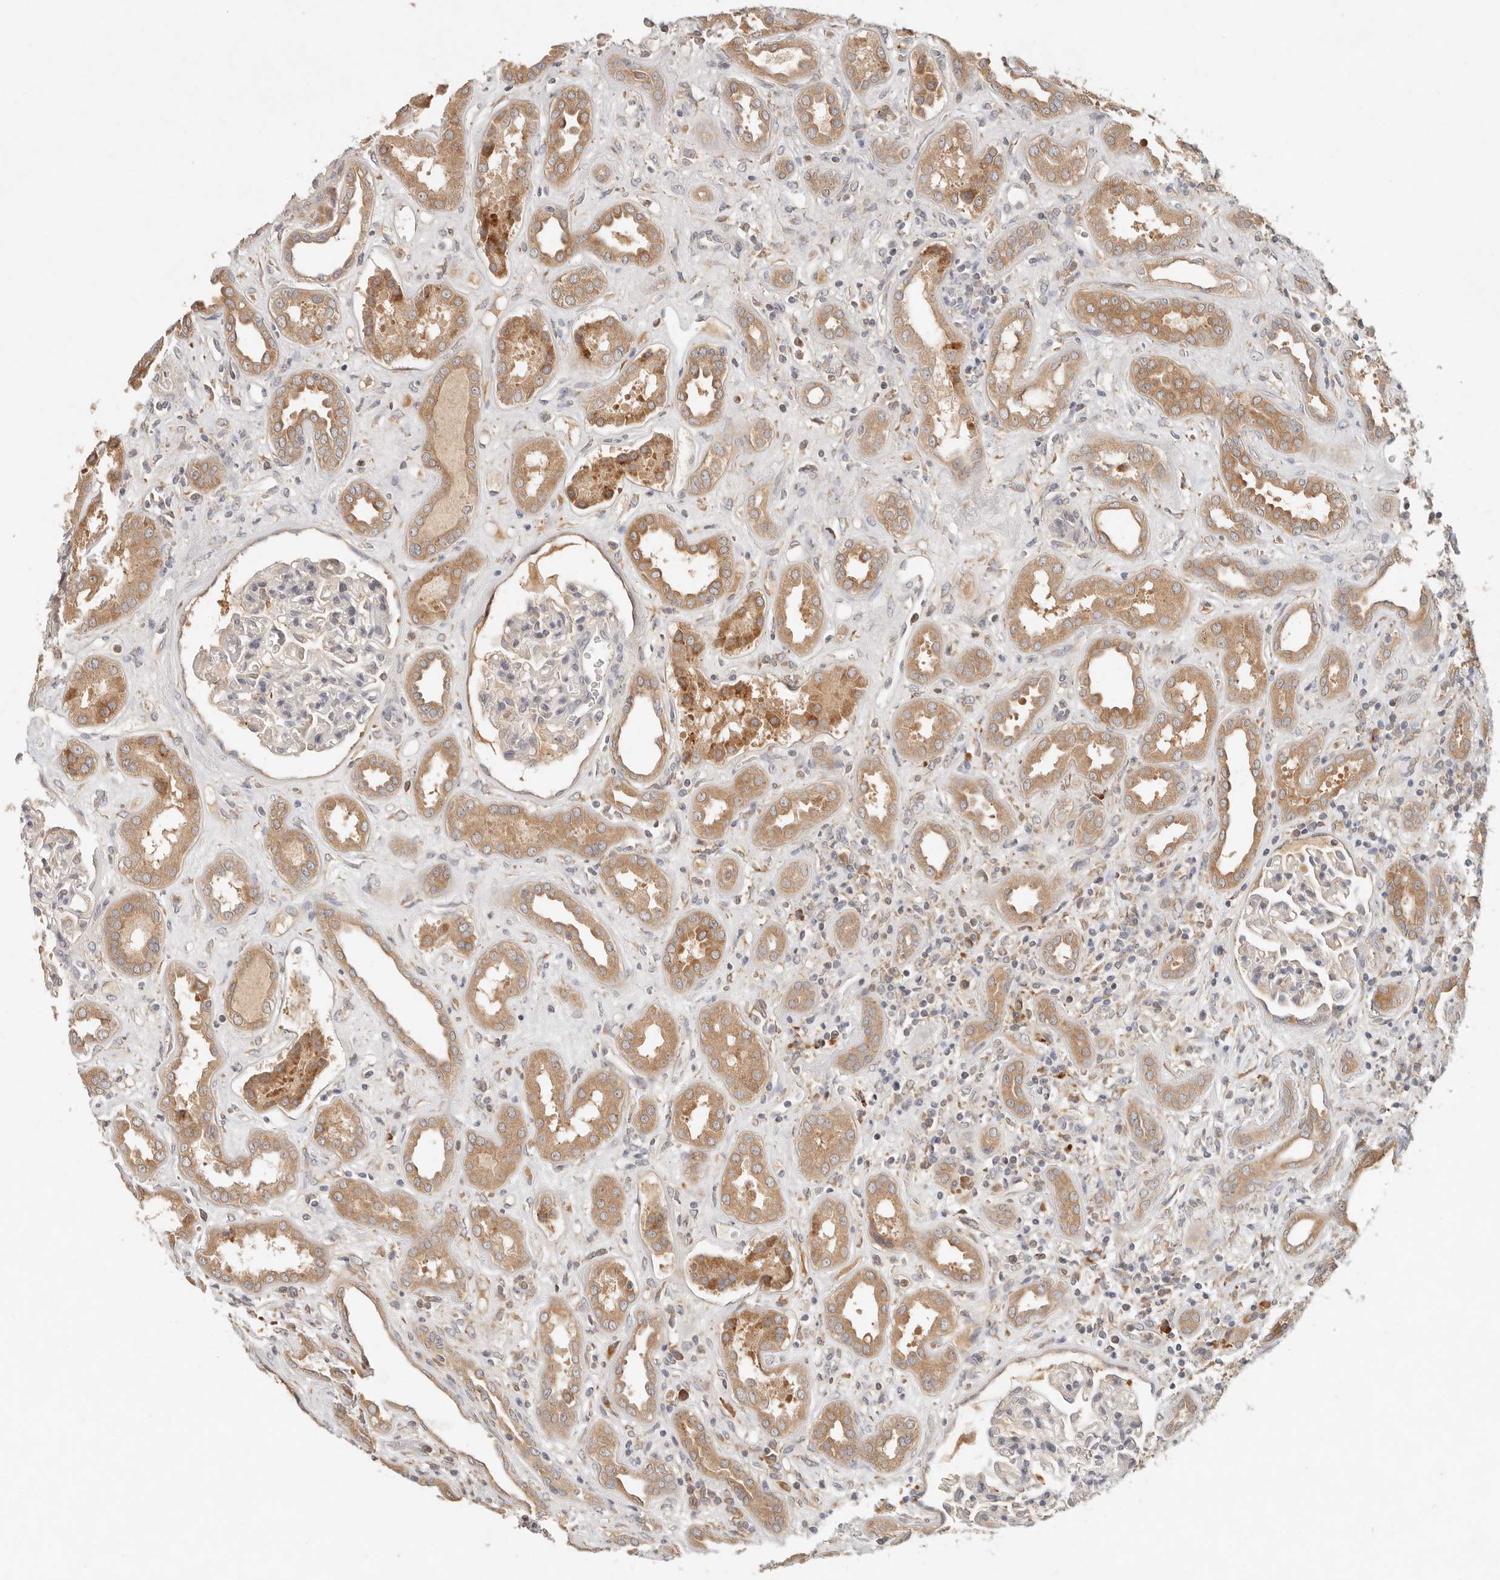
{"staining": {"intensity": "moderate", "quantity": "<25%", "location": "cytoplasmic/membranous"}, "tissue": "kidney", "cell_type": "Cells in glomeruli", "image_type": "normal", "snomed": [{"axis": "morphology", "description": "Normal tissue, NOS"}, {"axis": "topography", "description": "Kidney"}], "caption": "Immunohistochemistry (IHC) of normal kidney exhibits low levels of moderate cytoplasmic/membranous staining in approximately <25% of cells in glomeruli.", "gene": "ARHGEF10L", "patient": {"sex": "male", "age": 59}}